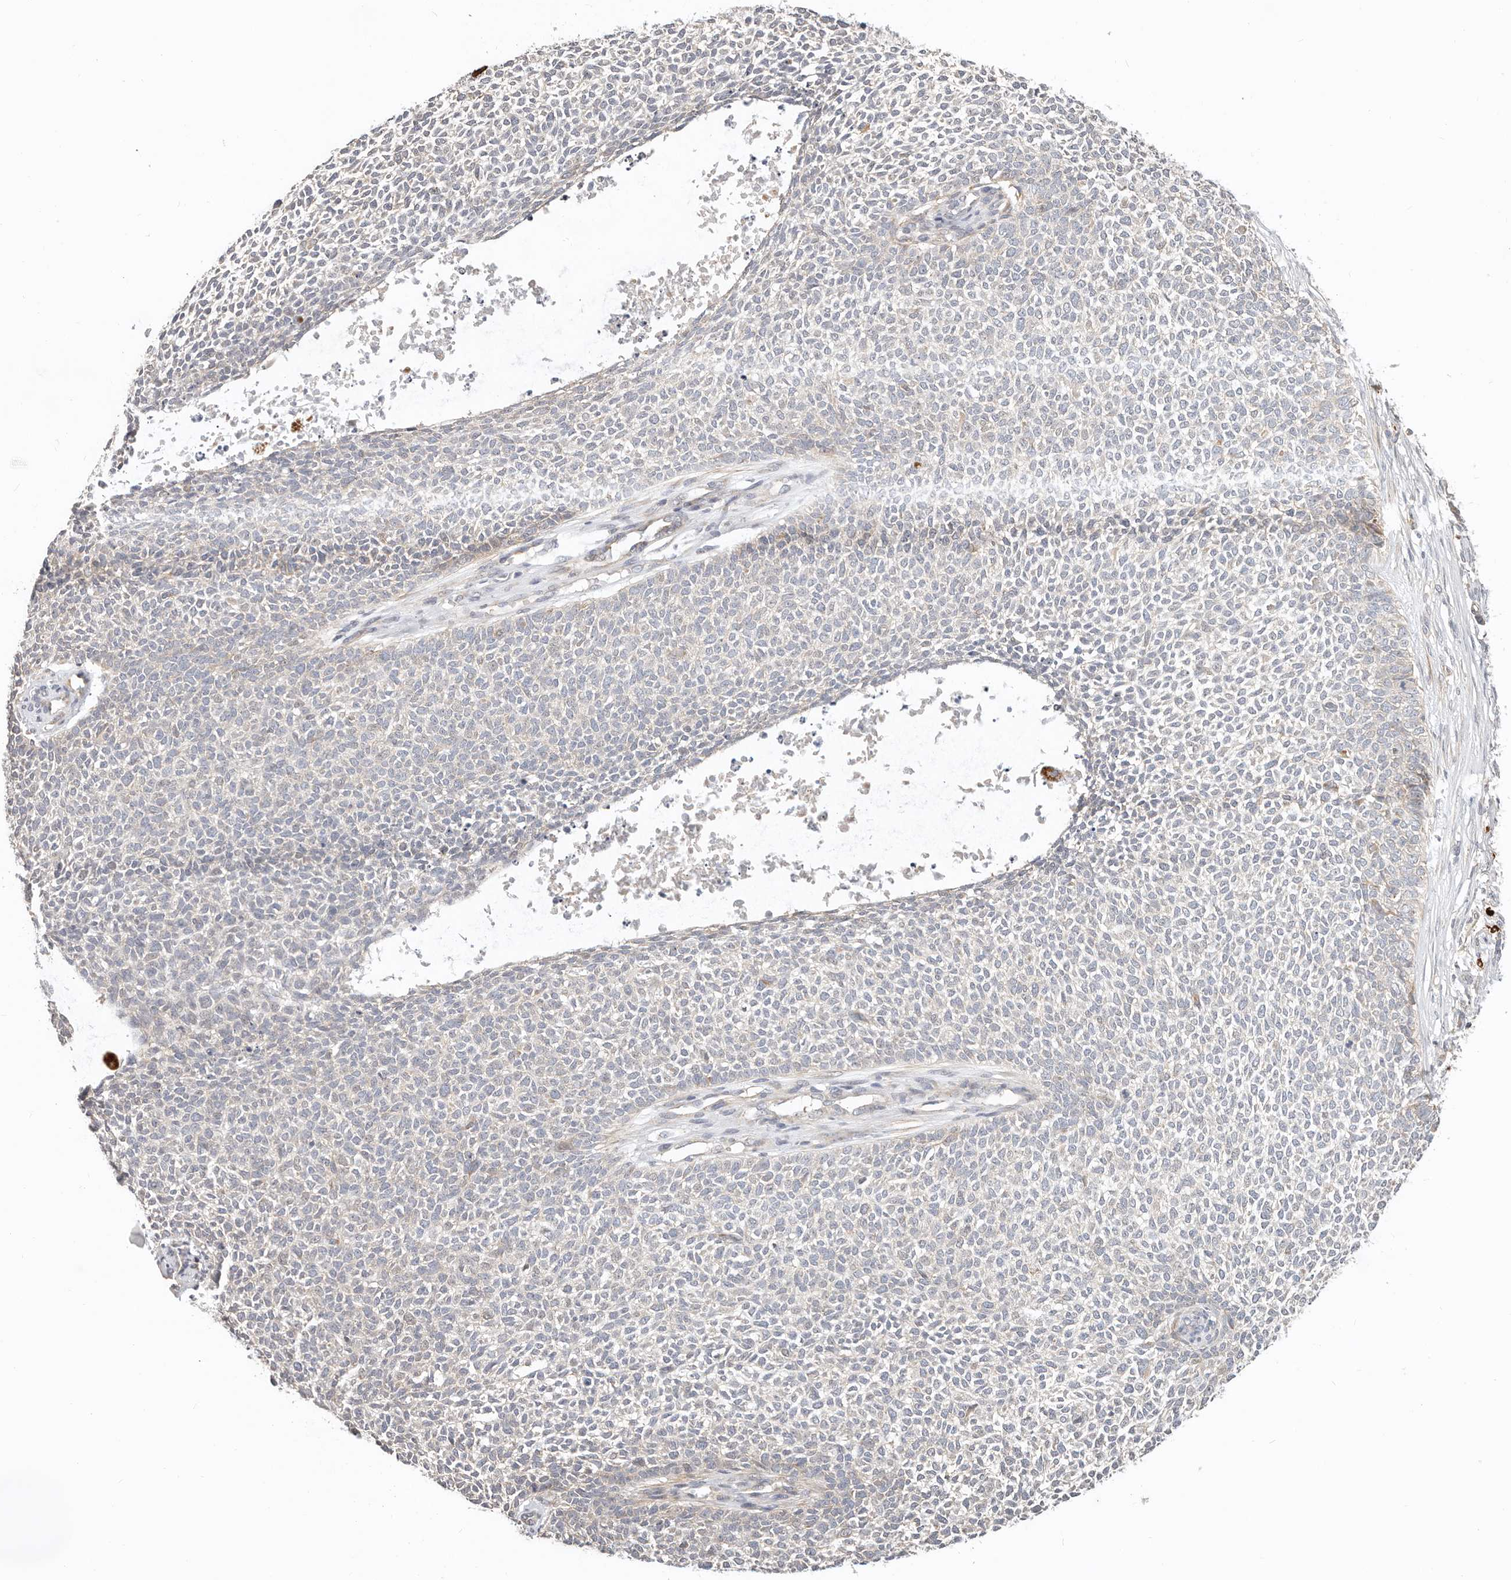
{"staining": {"intensity": "negative", "quantity": "none", "location": "none"}, "tissue": "skin cancer", "cell_type": "Tumor cells", "image_type": "cancer", "snomed": [{"axis": "morphology", "description": "Basal cell carcinoma"}, {"axis": "topography", "description": "Skin"}], "caption": "DAB immunohistochemical staining of human skin basal cell carcinoma reveals no significant staining in tumor cells.", "gene": "ZRANB1", "patient": {"sex": "female", "age": 84}}